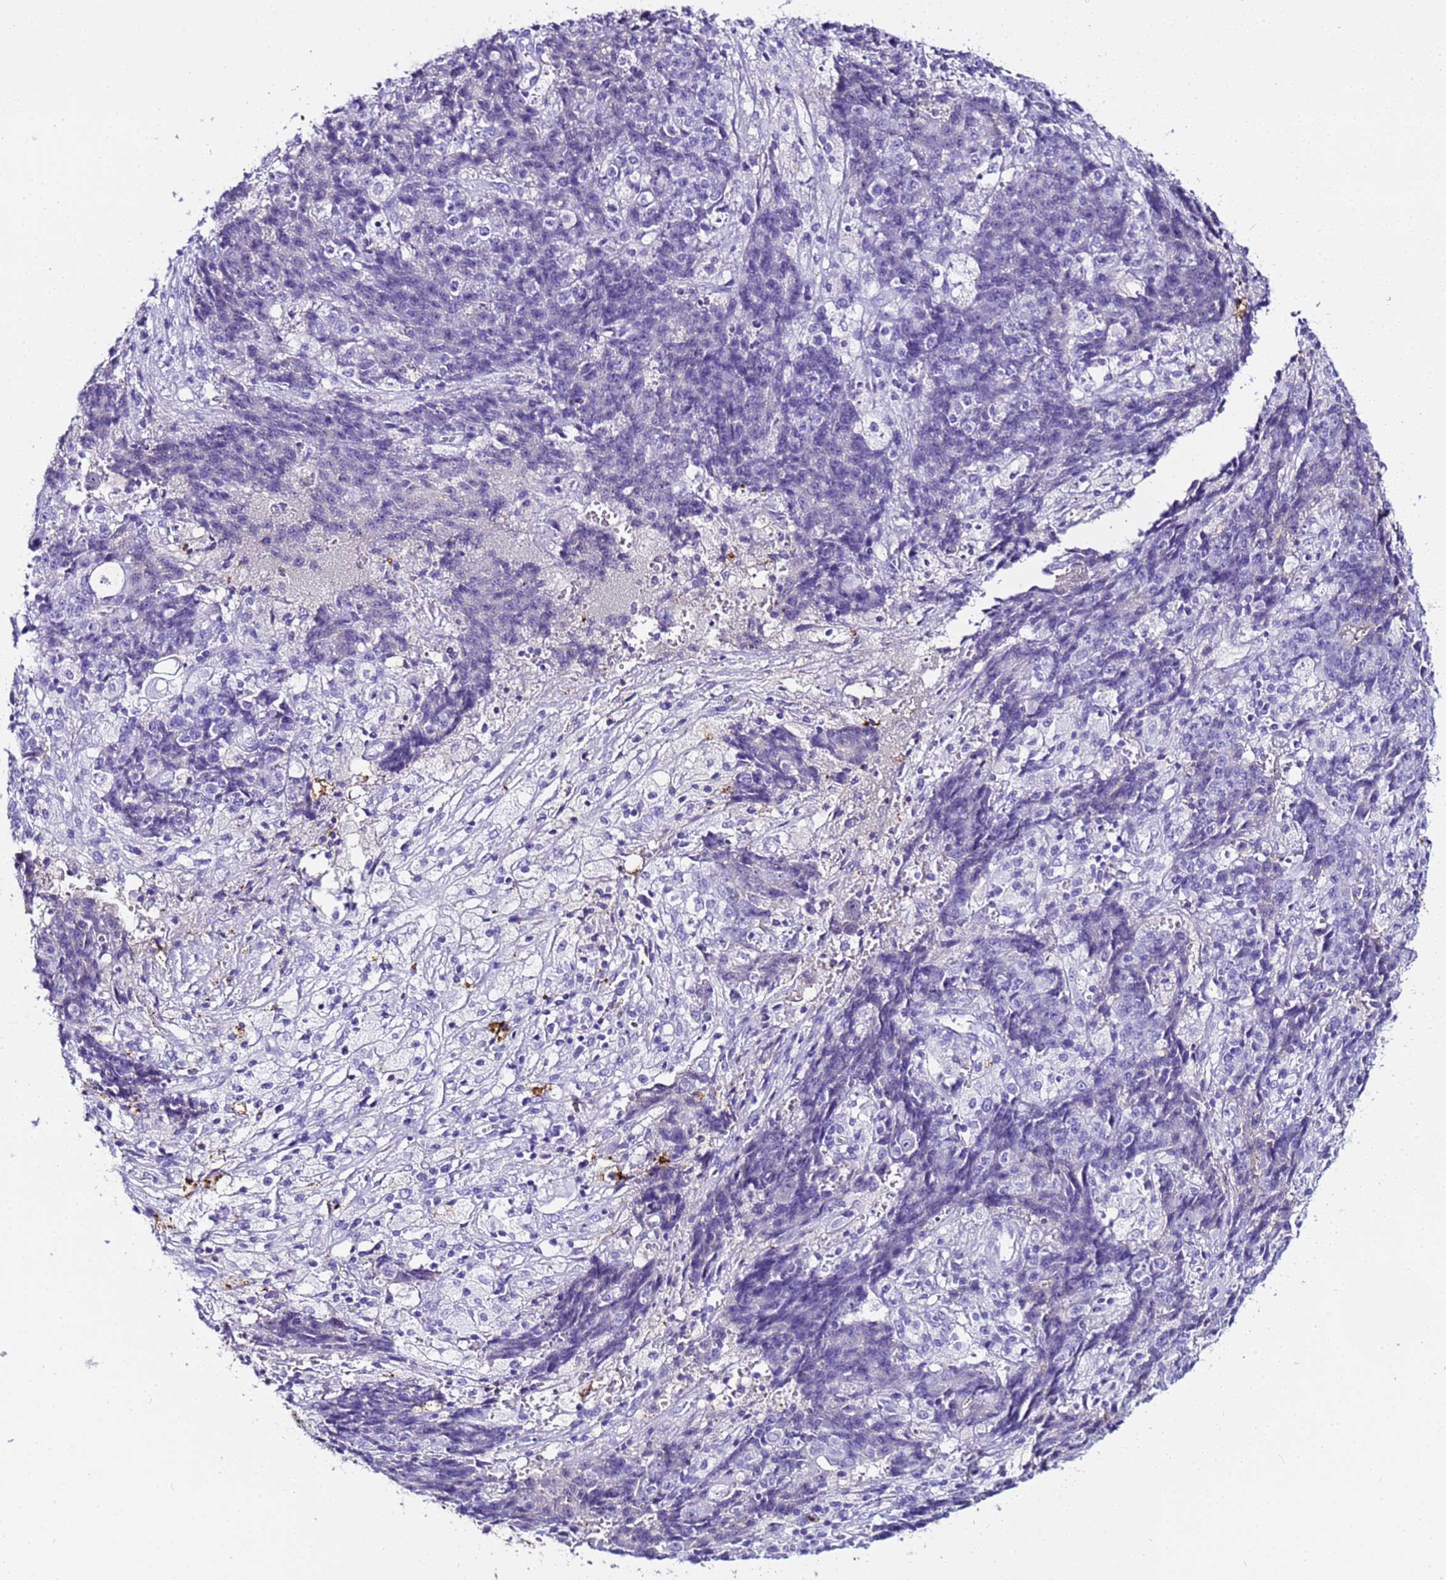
{"staining": {"intensity": "negative", "quantity": "none", "location": "none"}, "tissue": "ovarian cancer", "cell_type": "Tumor cells", "image_type": "cancer", "snomed": [{"axis": "morphology", "description": "Carcinoma, endometroid"}, {"axis": "topography", "description": "Ovary"}], "caption": "This is an IHC histopathology image of human ovarian cancer (endometroid carcinoma). There is no positivity in tumor cells.", "gene": "CFHR2", "patient": {"sex": "female", "age": 42}}